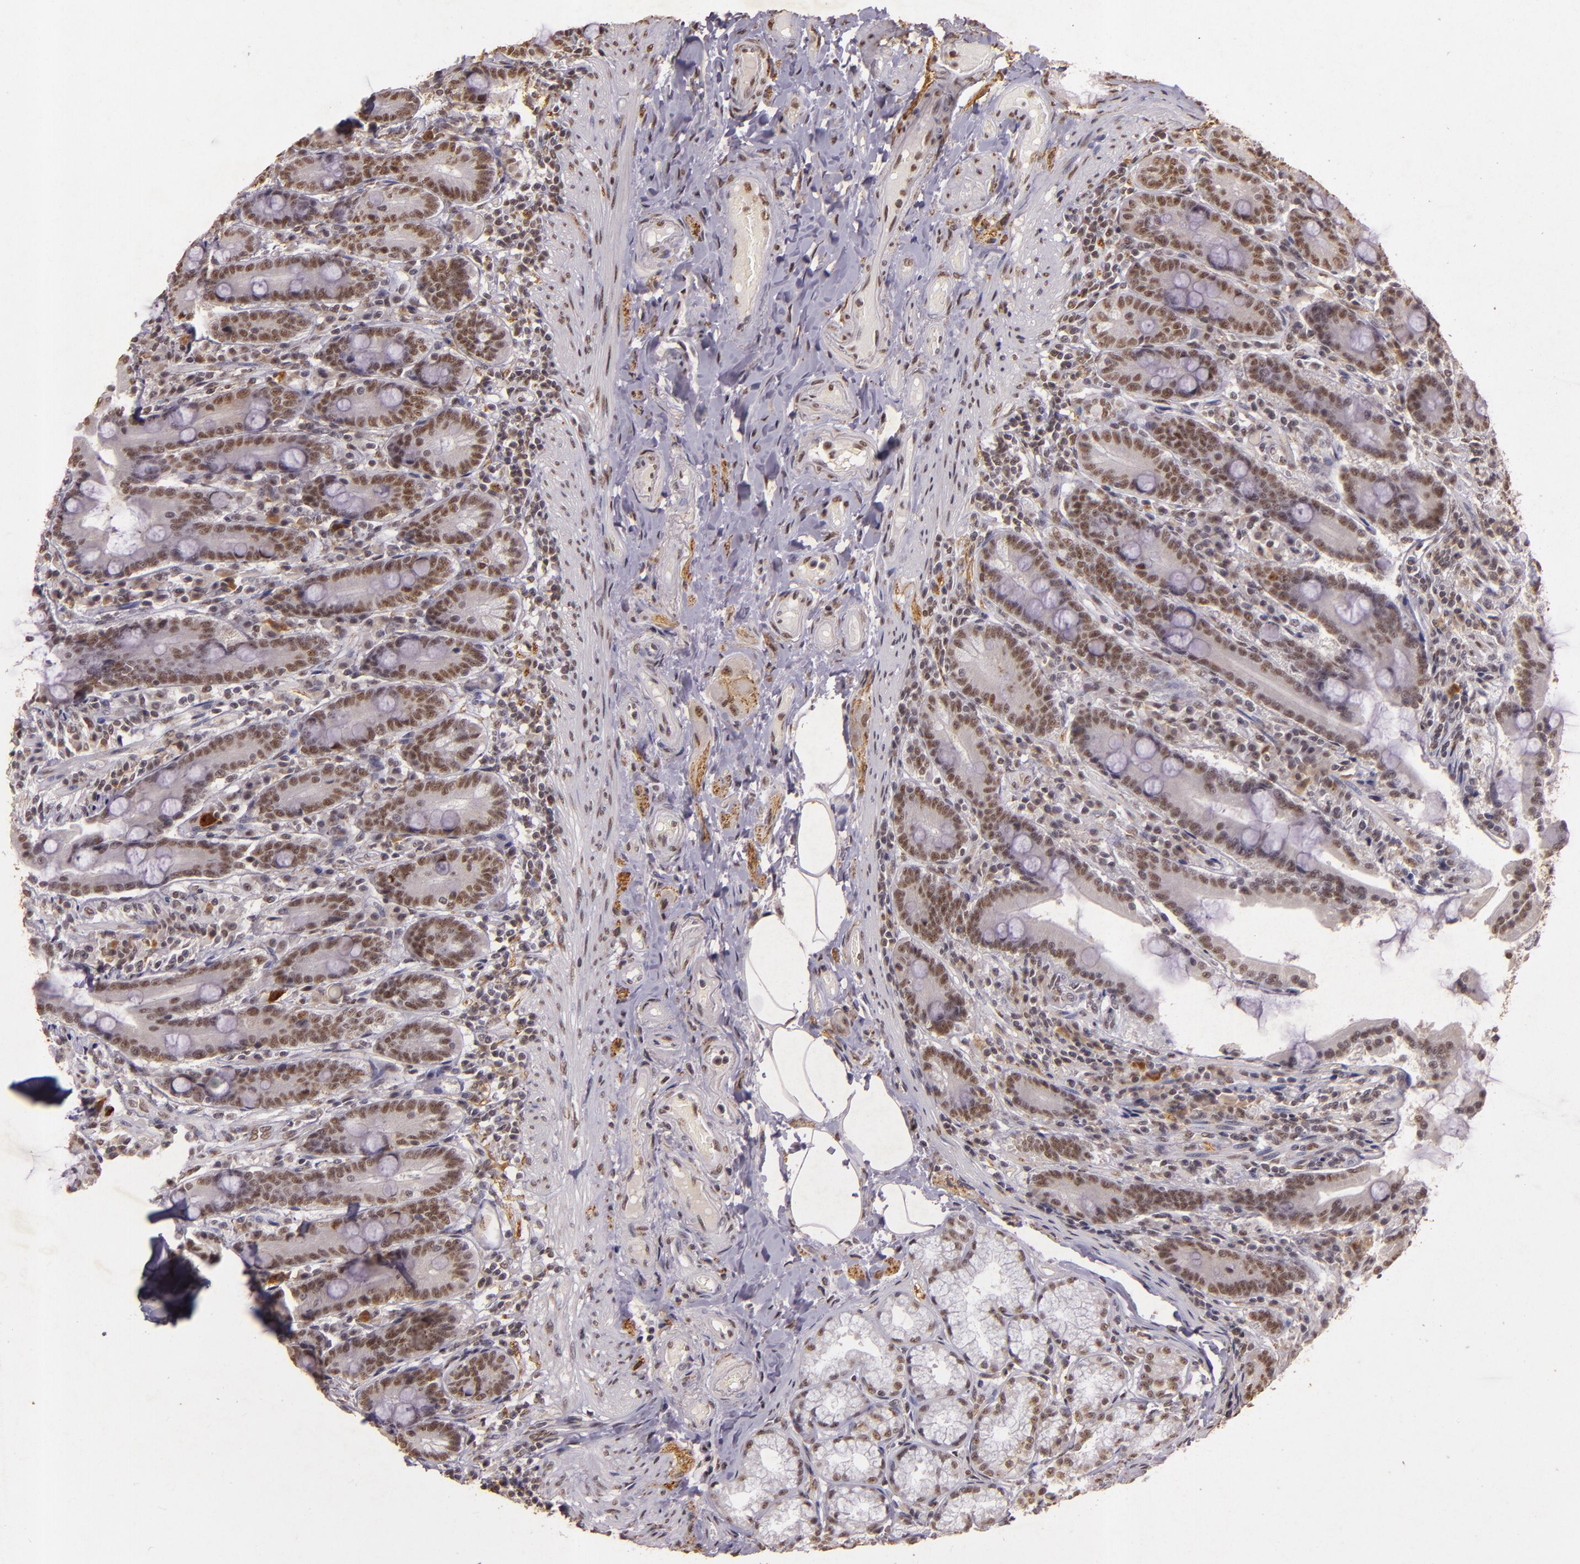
{"staining": {"intensity": "moderate", "quantity": ">75%", "location": "nuclear"}, "tissue": "duodenum", "cell_type": "Glandular cells", "image_type": "normal", "snomed": [{"axis": "morphology", "description": "Normal tissue, NOS"}, {"axis": "topography", "description": "Duodenum"}], "caption": "The photomicrograph shows staining of unremarkable duodenum, revealing moderate nuclear protein staining (brown color) within glandular cells.", "gene": "CBX3", "patient": {"sex": "female", "age": 64}}